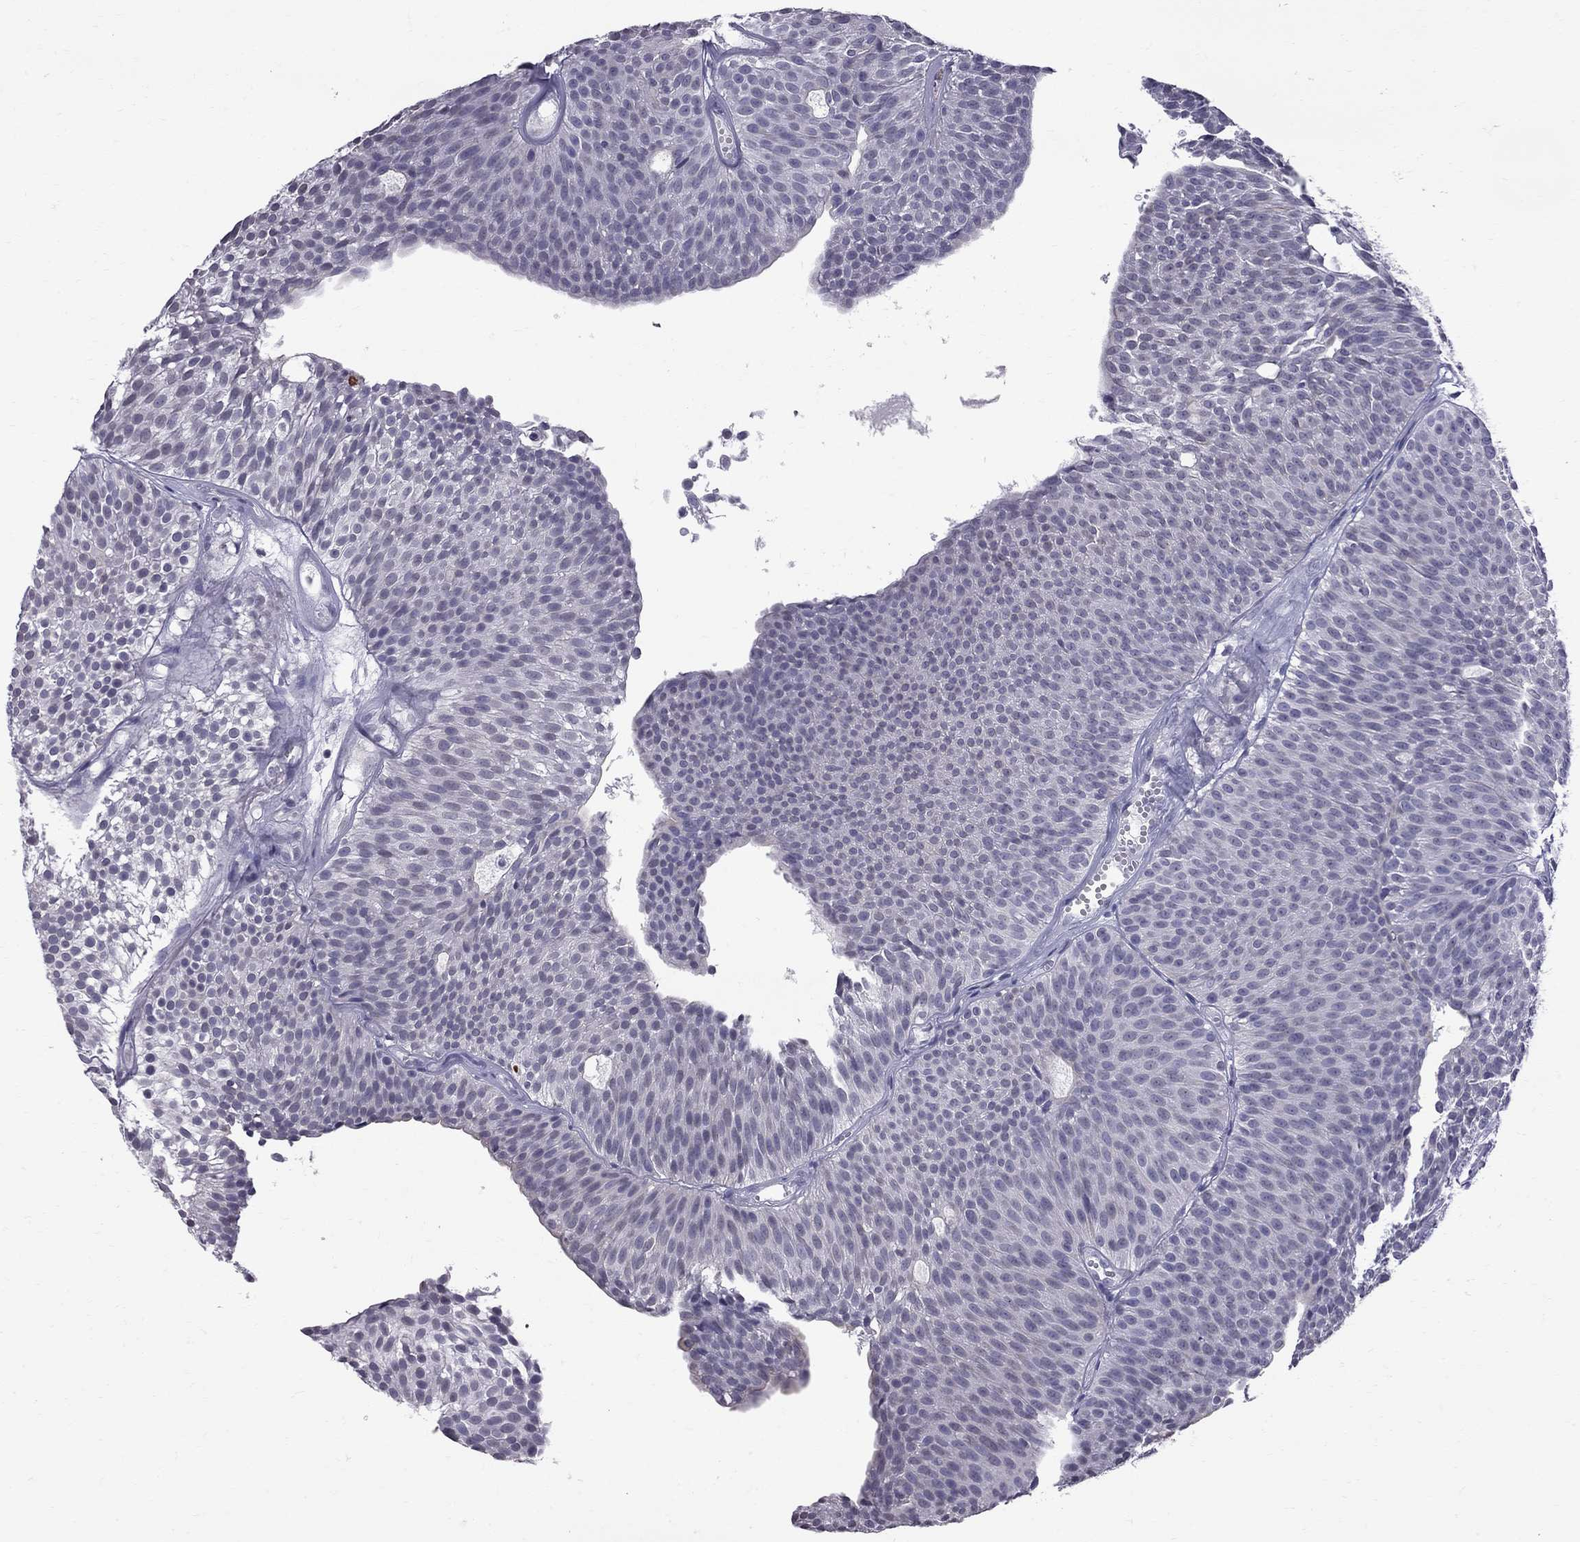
{"staining": {"intensity": "weak", "quantity": "<25%", "location": "cytoplasmic/membranous"}, "tissue": "urothelial cancer", "cell_type": "Tumor cells", "image_type": "cancer", "snomed": [{"axis": "morphology", "description": "Urothelial carcinoma, Low grade"}, {"axis": "topography", "description": "Urinary bladder"}], "caption": "Human urothelial cancer stained for a protein using immunohistochemistry (IHC) exhibits no positivity in tumor cells.", "gene": "MUC15", "patient": {"sex": "male", "age": 63}}